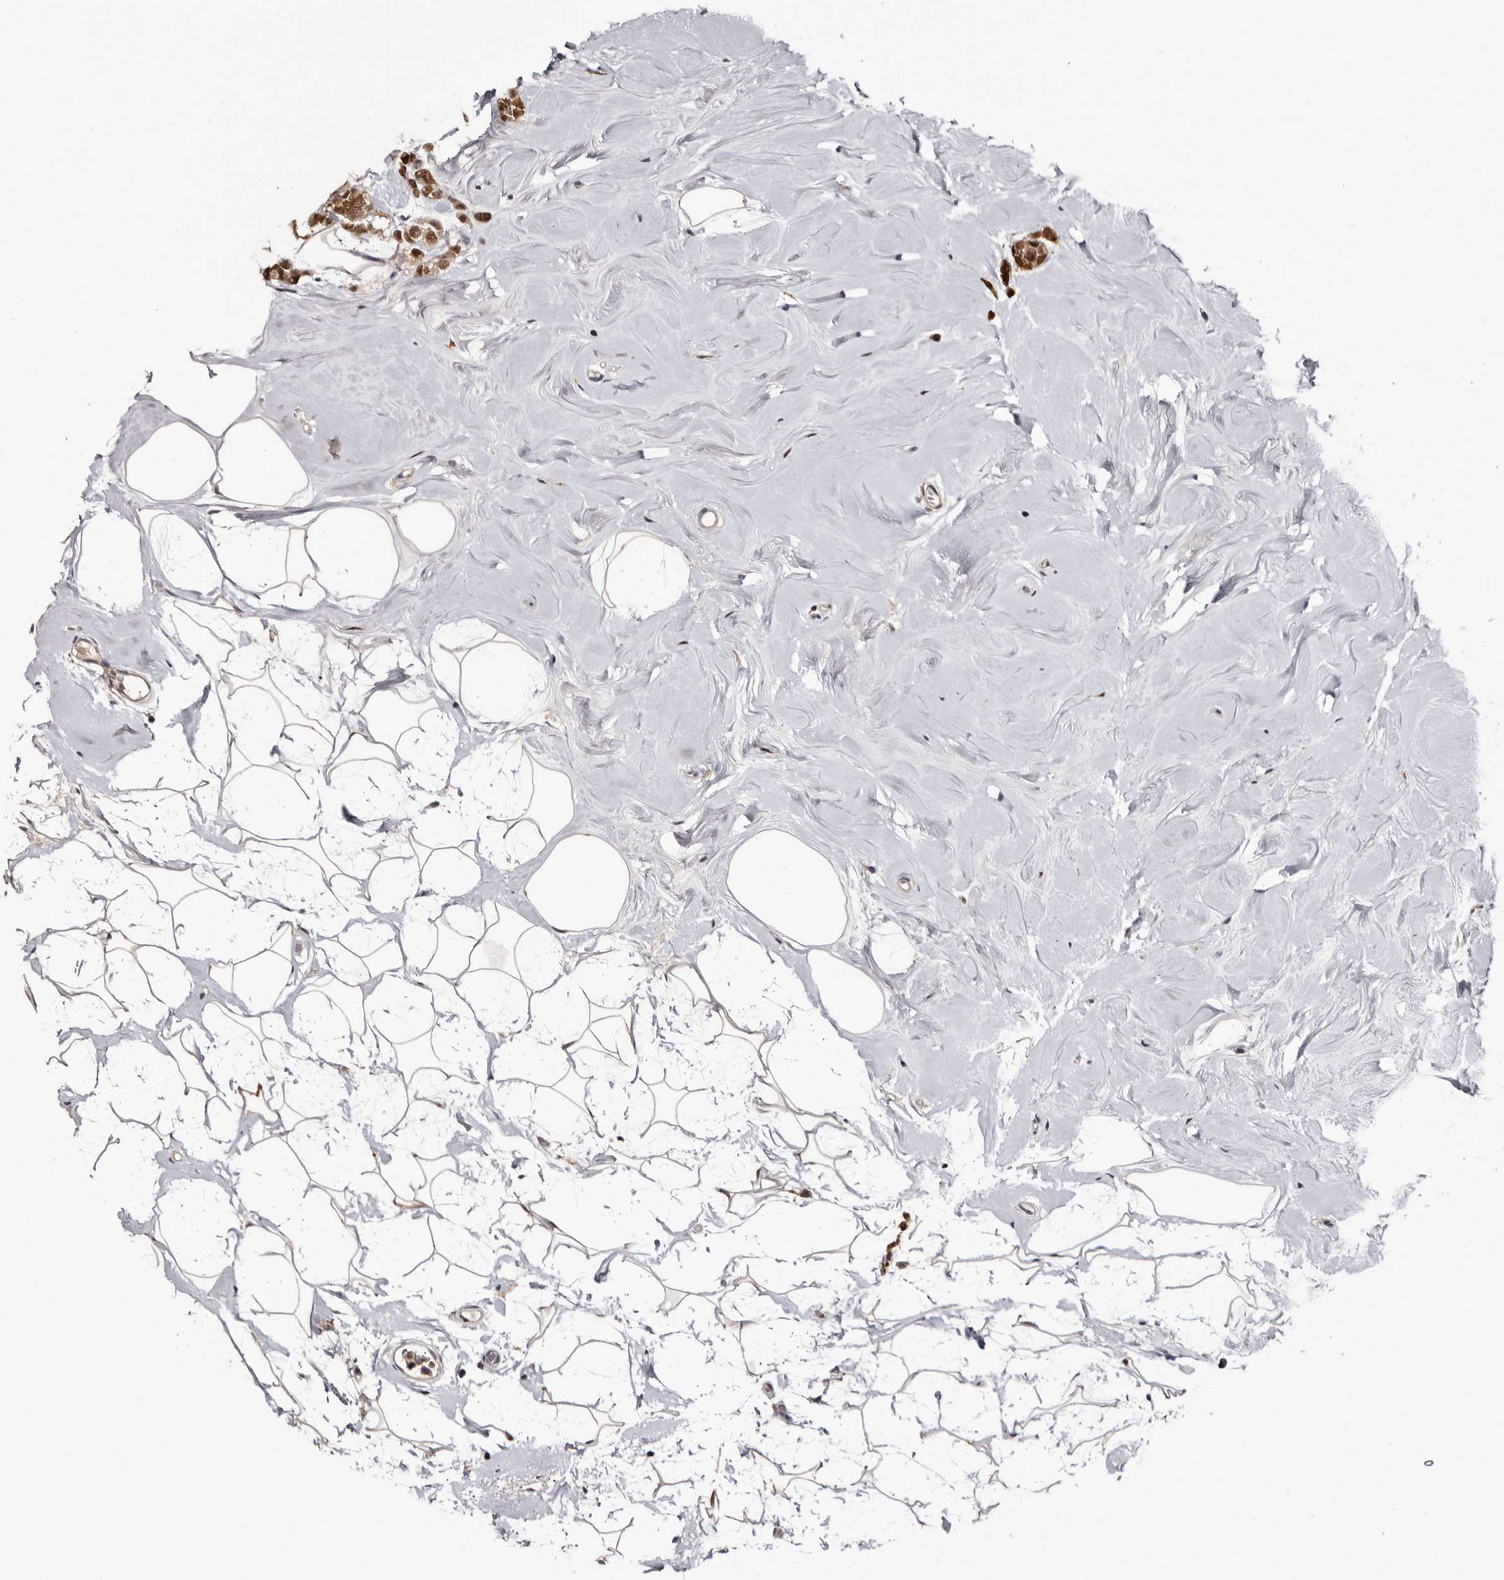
{"staining": {"intensity": "strong", "quantity": ">75%", "location": "cytoplasmic/membranous,nuclear"}, "tissue": "breast cancer", "cell_type": "Tumor cells", "image_type": "cancer", "snomed": [{"axis": "morphology", "description": "Lobular carcinoma"}, {"axis": "topography", "description": "Breast"}], "caption": "High-magnification brightfield microscopy of breast cancer stained with DAB (3,3'-diaminobenzidine) (brown) and counterstained with hematoxylin (blue). tumor cells exhibit strong cytoplasmic/membranous and nuclear positivity is identified in about>75% of cells.", "gene": "DNPH1", "patient": {"sex": "female", "age": 47}}